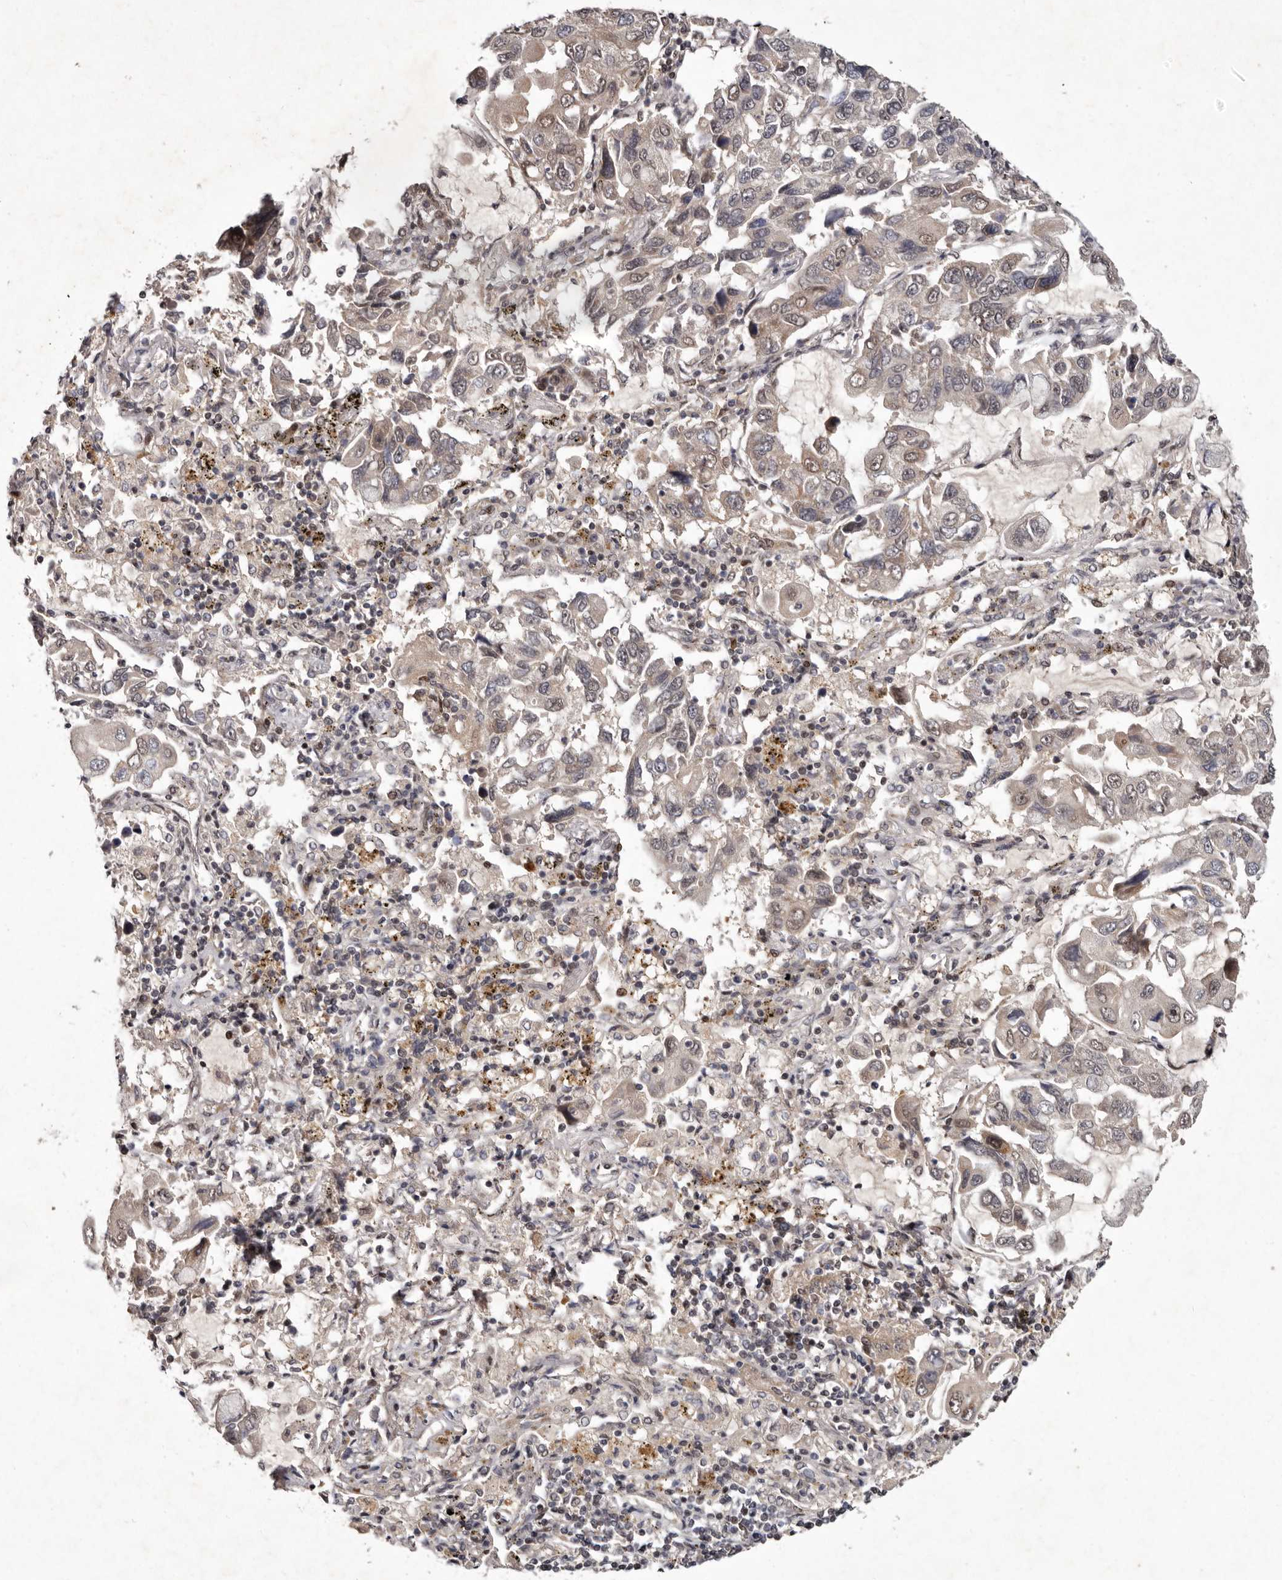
{"staining": {"intensity": "weak", "quantity": ">75%", "location": "cytoplasmic/membranous"}, "tissue": "lung cancer", "cell_type": "Tumor cells", "image_type": "cancer", "snomed": [{"axis": "morphology", "description": "Adenocarcinoma, NOS"}, {"axis": "topography", "description": "Lung"}], "caption": "This is an image of immunohistochemistry staining of adenocarcinoma (lung), which shows weak staining in the cytoplasmic/membranous of tumor cells.", "gene": "ABL1", "patient": {"sex": "male", "age": 64}}